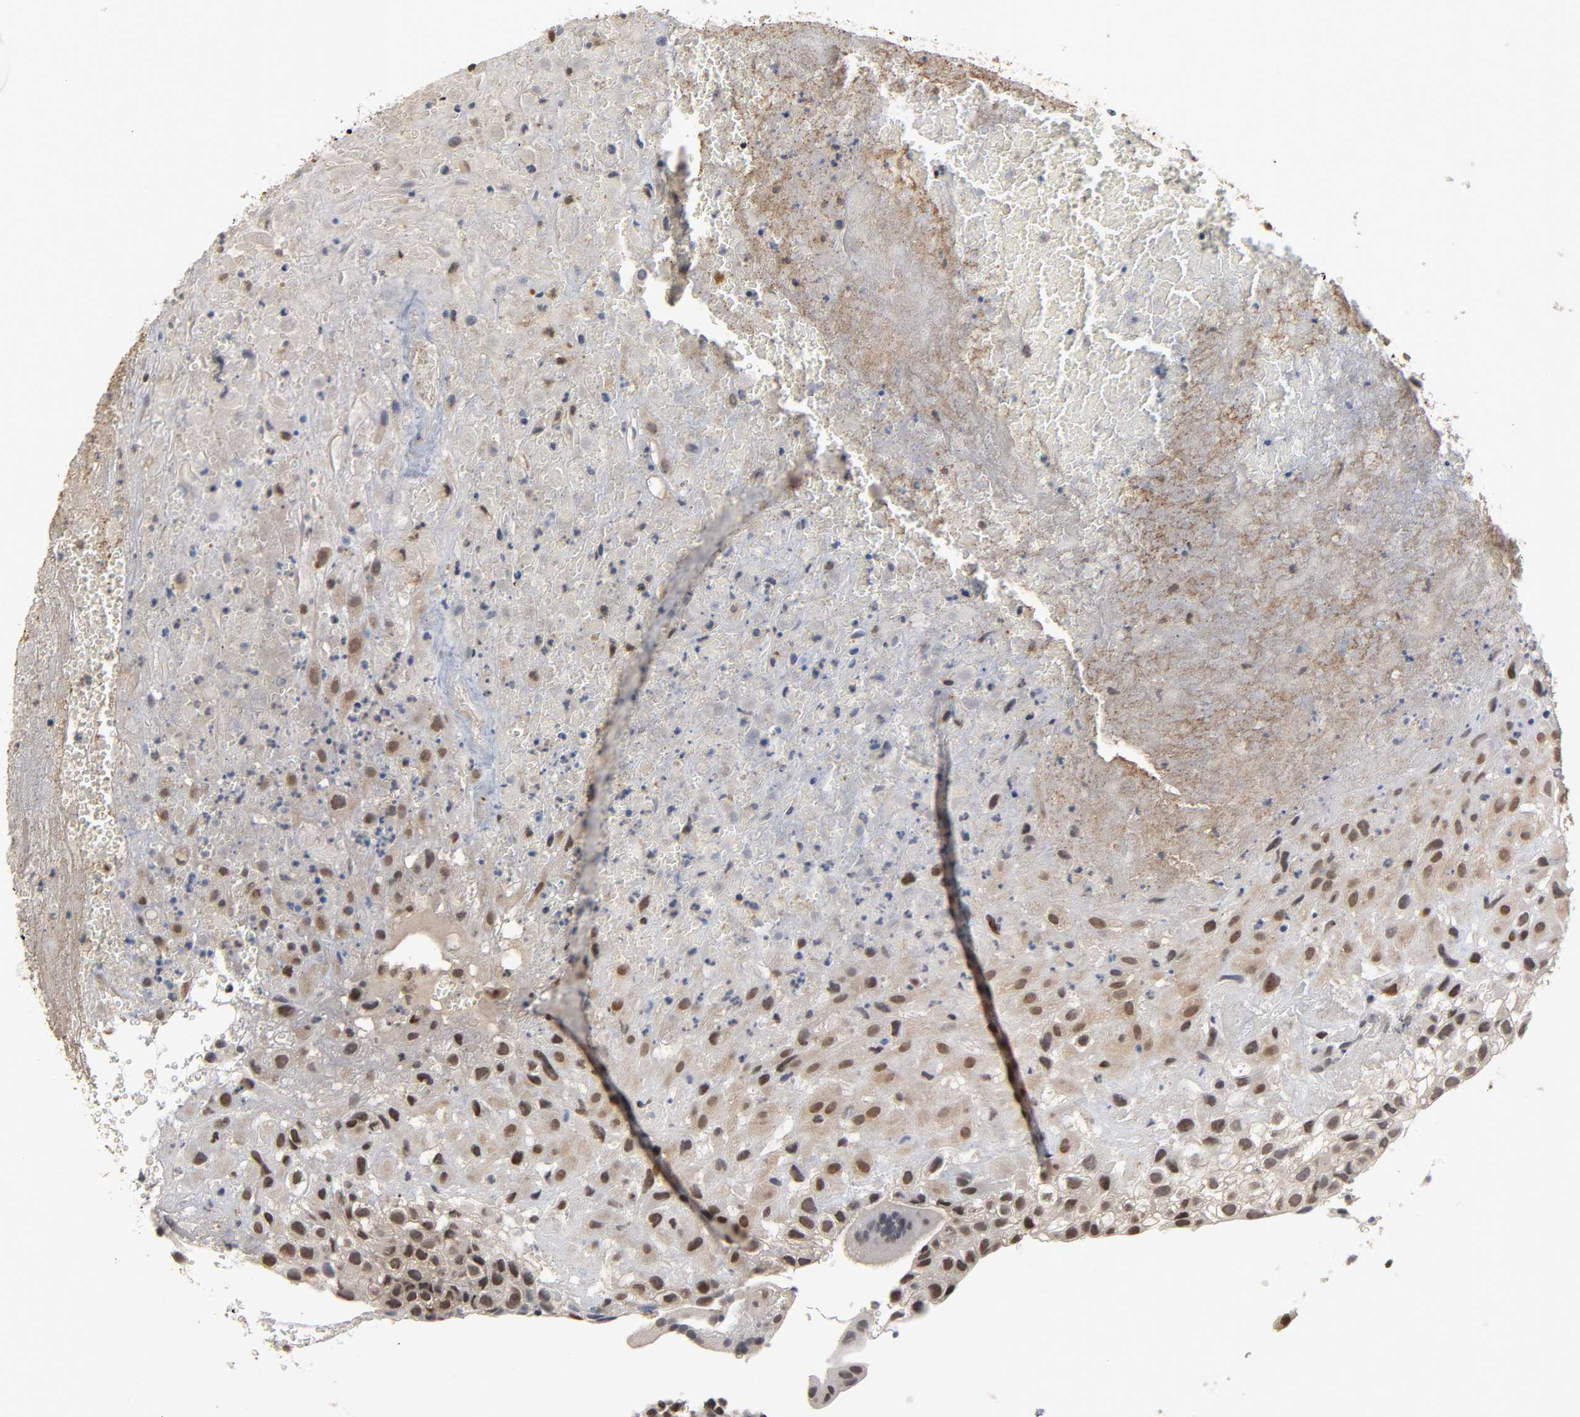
{"staining": {"intensity": "moderate", "quantity": ">75%", "location": "cytoplasmic/membranous,nuclear"}, "tissue": "placenta", "cell_type": "Decidual cells", "image_type": "normal", "snomed": [{"axis": "morphology", "description": "Normal tissue, NOS"}, {"axis": "topography", "description": "Placenta"}], "caption": "Immunohistochemical staining of normal placenta demonstrates medium levels of moderate cytoplasmic/membranous,nuclear expression in about >75% of decidual cells.", "gene": "HTR1E", "patient": {"sex": "female", "age": 19}}